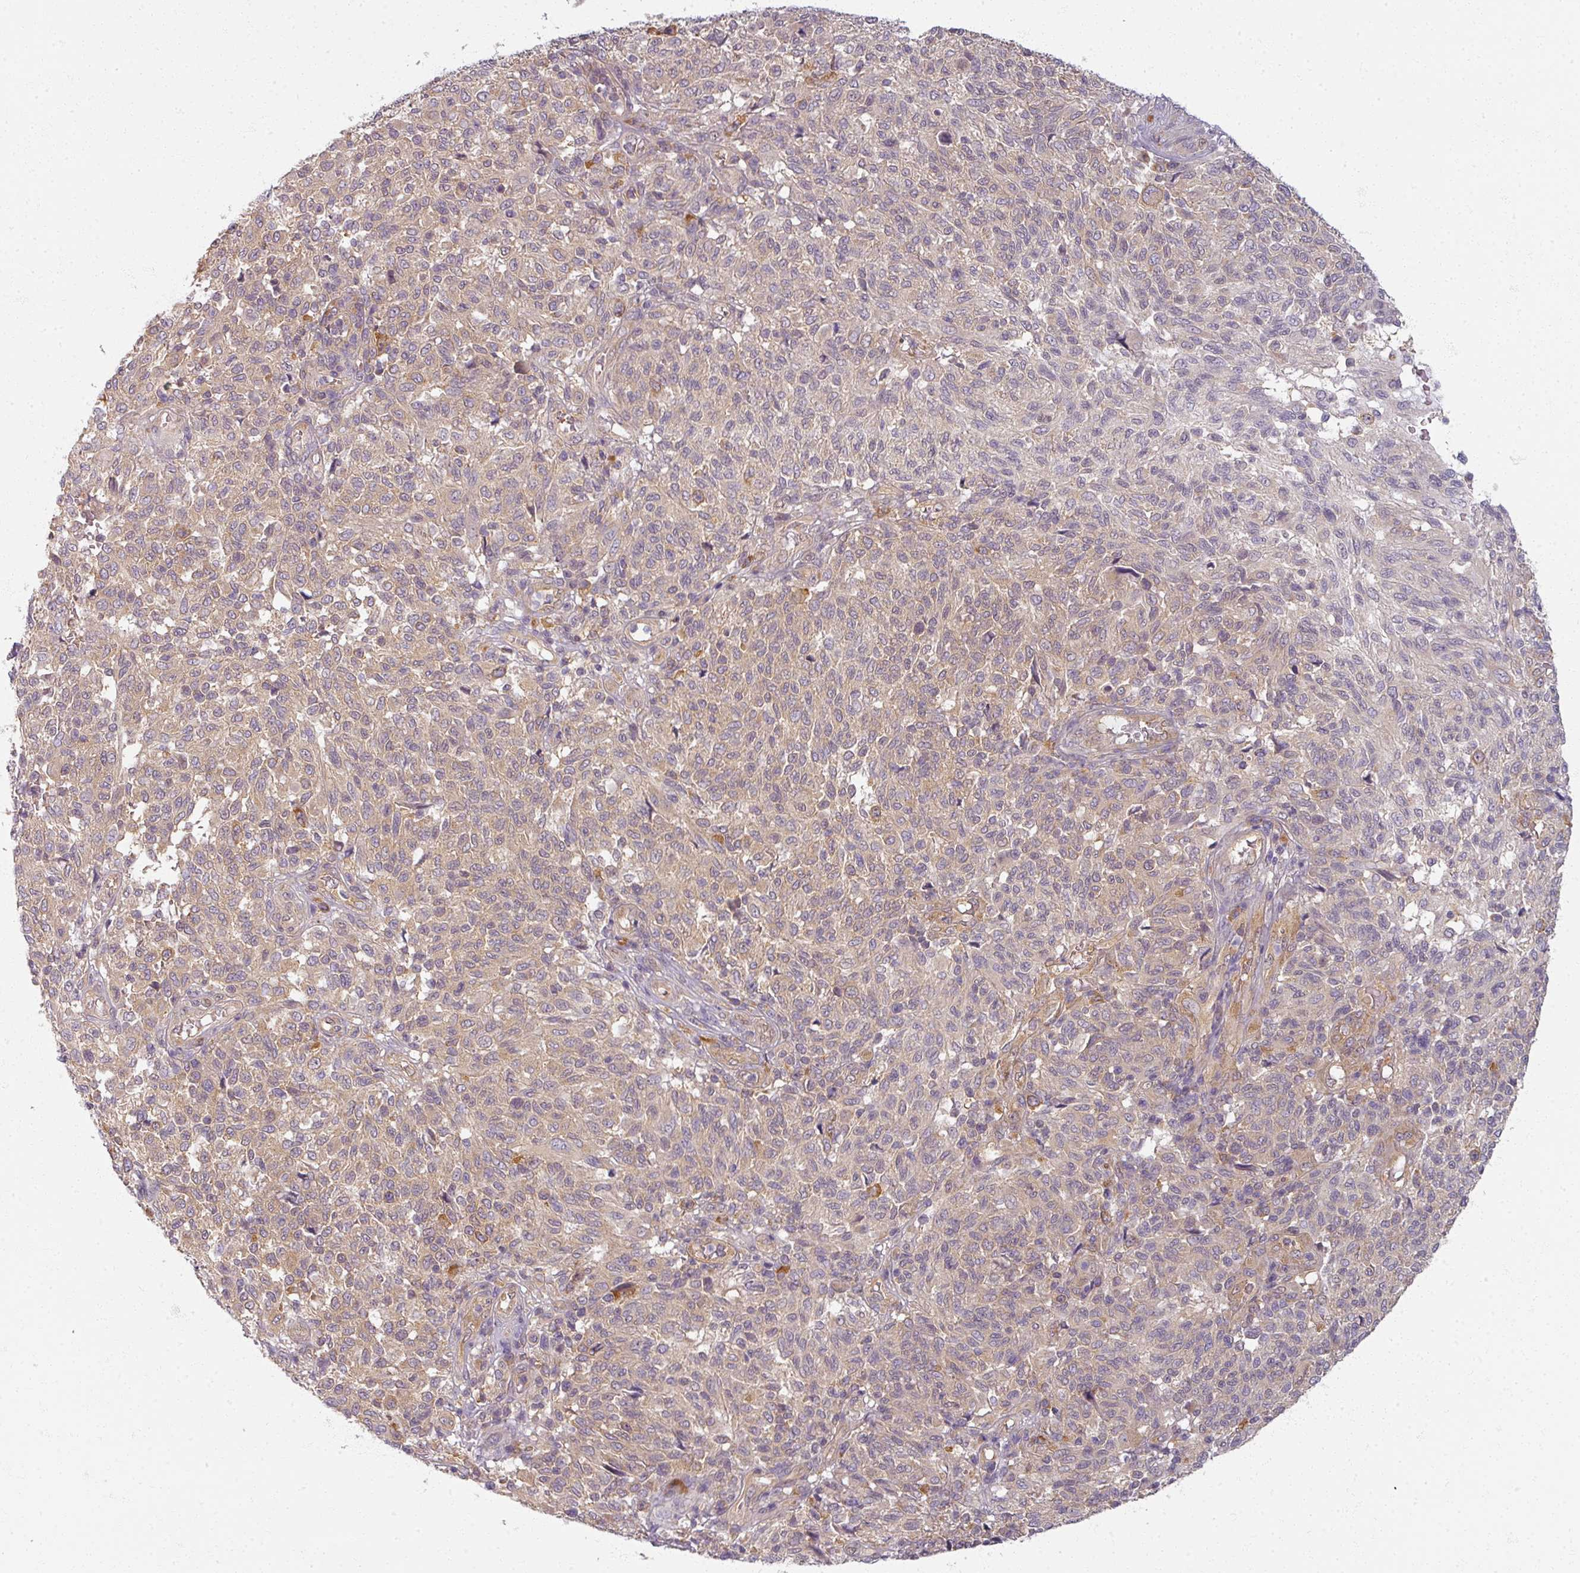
{"staining": {"intensity": "weak", "quantity": "25%-75%", "location": "cytoplasmic/membranous"}, "tissue": "melanoma", "cell_type": "Tumor cells", "image_type": "cancer", "snomed": [{"axis": "morphology", "description": "Malignant melanoma, NOS"}, {"axis": "topography", "description": "Skin"}], "caption": "Tumor cells reveal weak cytoplasmic/membranous expression in approximately 25%-75% of cells in melanoma.", "gene": "AGPAT4", "patient": {"sex": "male", "age": 66}}